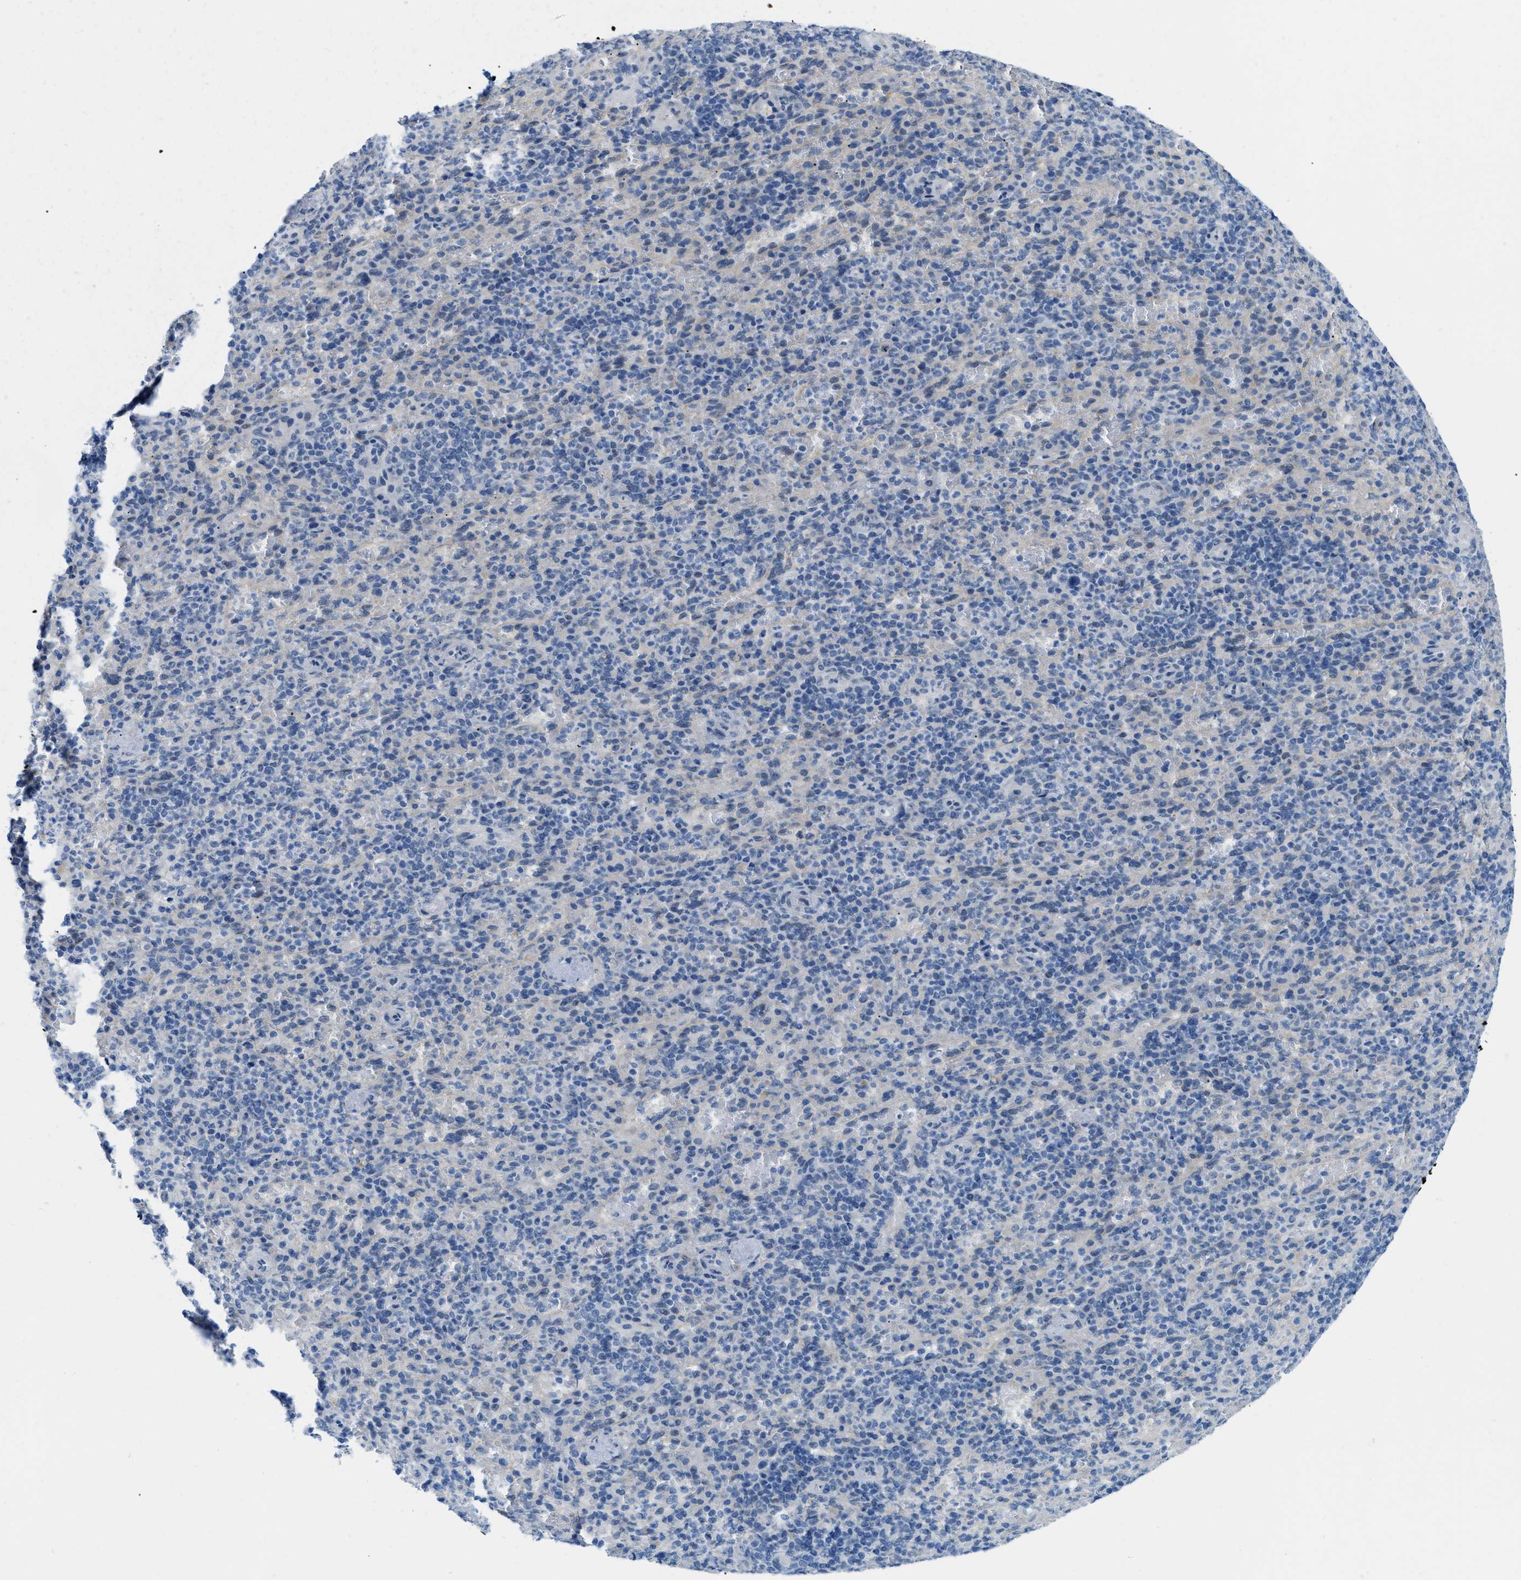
{"staining": {"intensity": "negative", "quantity": "none", "location": "none"}, "tissue": "spleen", "cell_type": "Cells in red pulp", "image_type": "normal", "snomed": [{"axis": "morphology", "description": "Normal tissue, NOS"}, {"axis": "topography", "description": "Spleen"}], "caption": "Benign spleen was stained to show a protein in brown. There is no significant expression in cells in red pulp. (DAB (3,3'-diaminobenzidine) immunohistochemistry (IHC) with hematoxylin counter stain).", "gene": "PHRF1", "patient": {"sex": "female", "age": 74}}